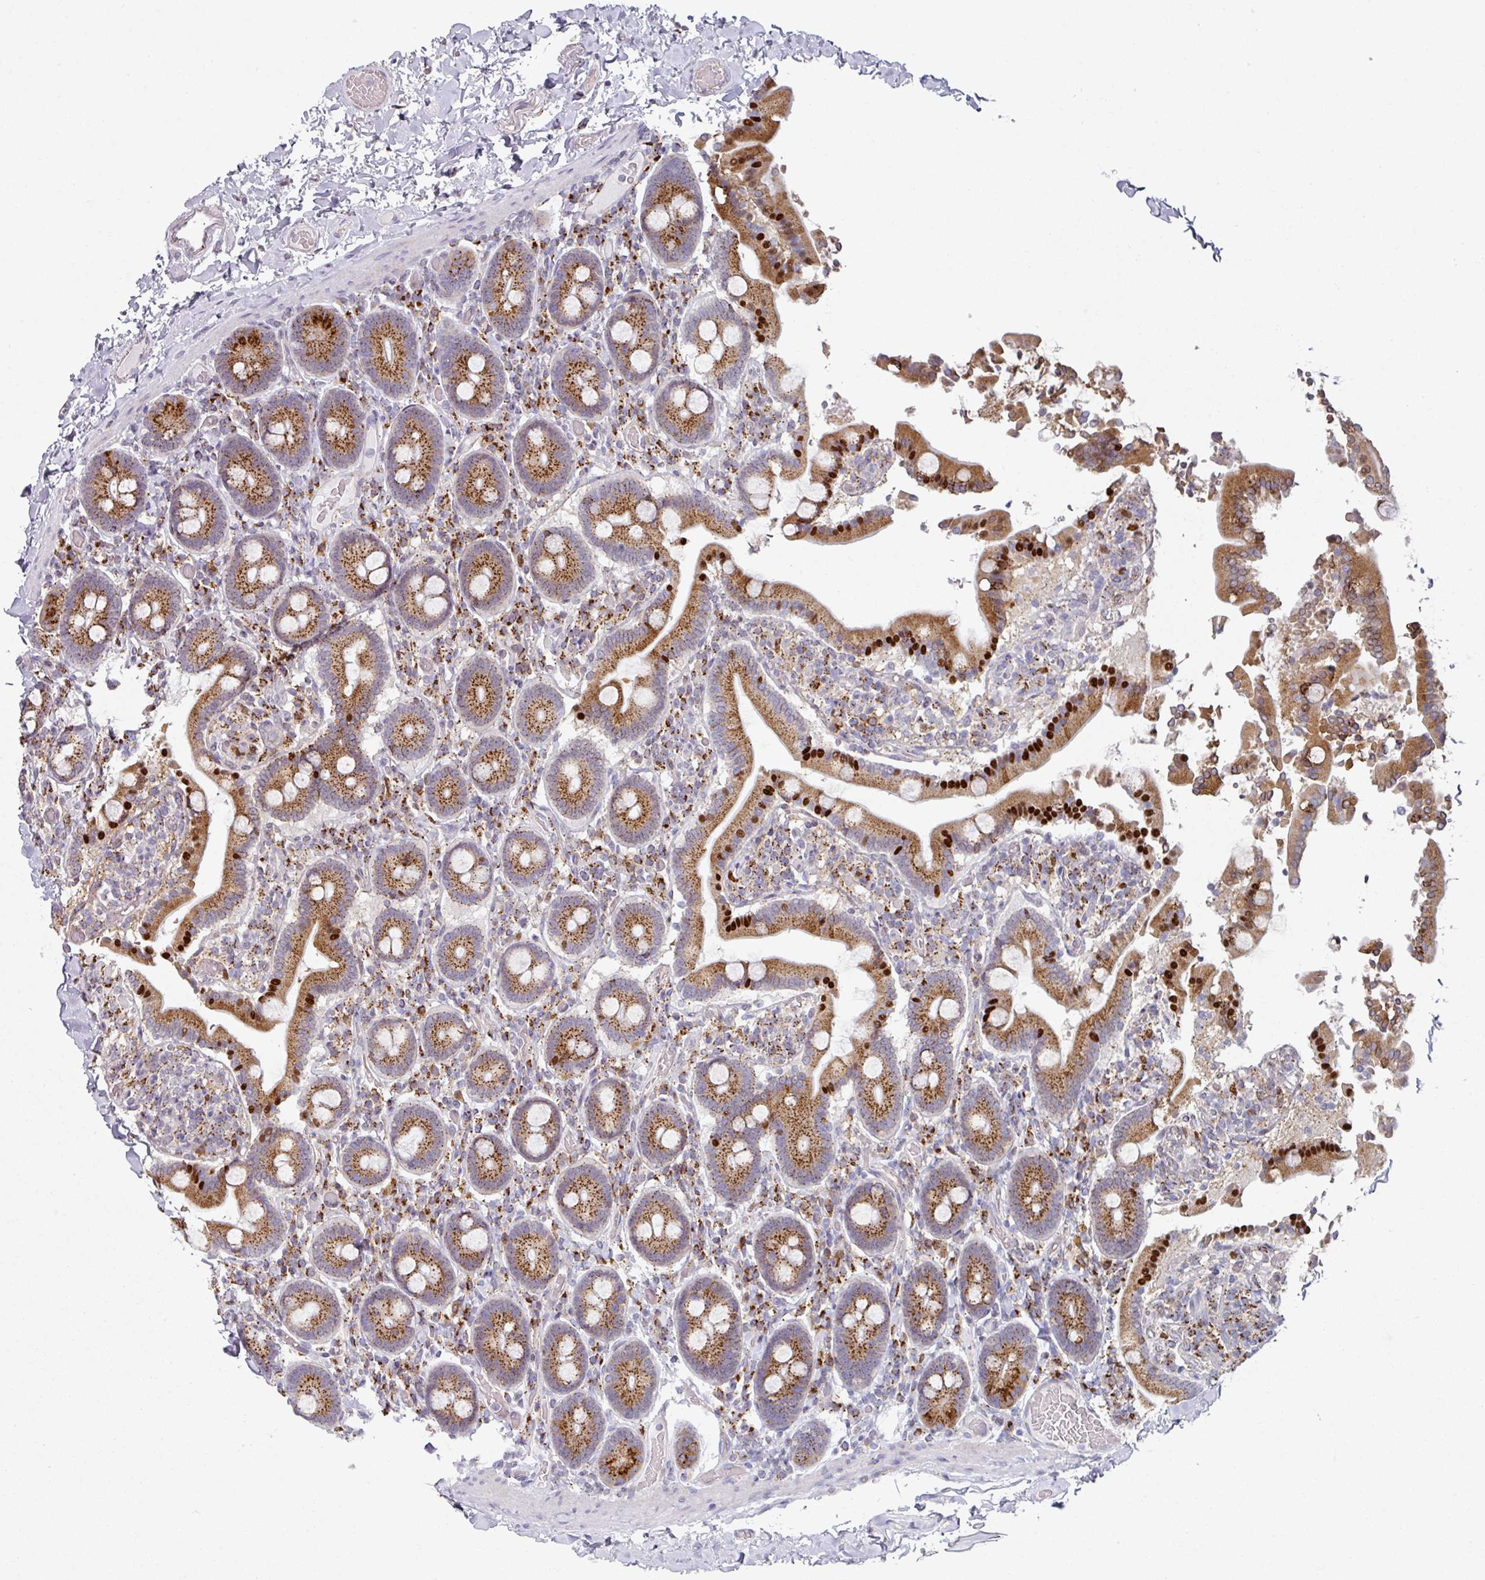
{"staining": {"intensity": "strong", "quantity": ">75%", "location": "cytoplasmic/membranous"}, "tissue": "duodenum", "cell_type": "Glandular cells", "image_type": "normal", "snomed": [{"axis": "morphology", "description": "Normal tissue, NOS"}, {"axis": "topography", "description": "Duodenum"}], "caption": "High-power microscopy captured an IHC histopathology image of unremarkable duodenum, revealing strong cytoplasmic/membranous staining in about >75% of glandular cells. (Stains: DAB (3,3'-diaminobenzidine) in brown, nuclei in blue, Microscopy: brightfield microscopy at high magnification).", "gene": "CCDC85B", "patient": {"sex": "male", "age": 55}}